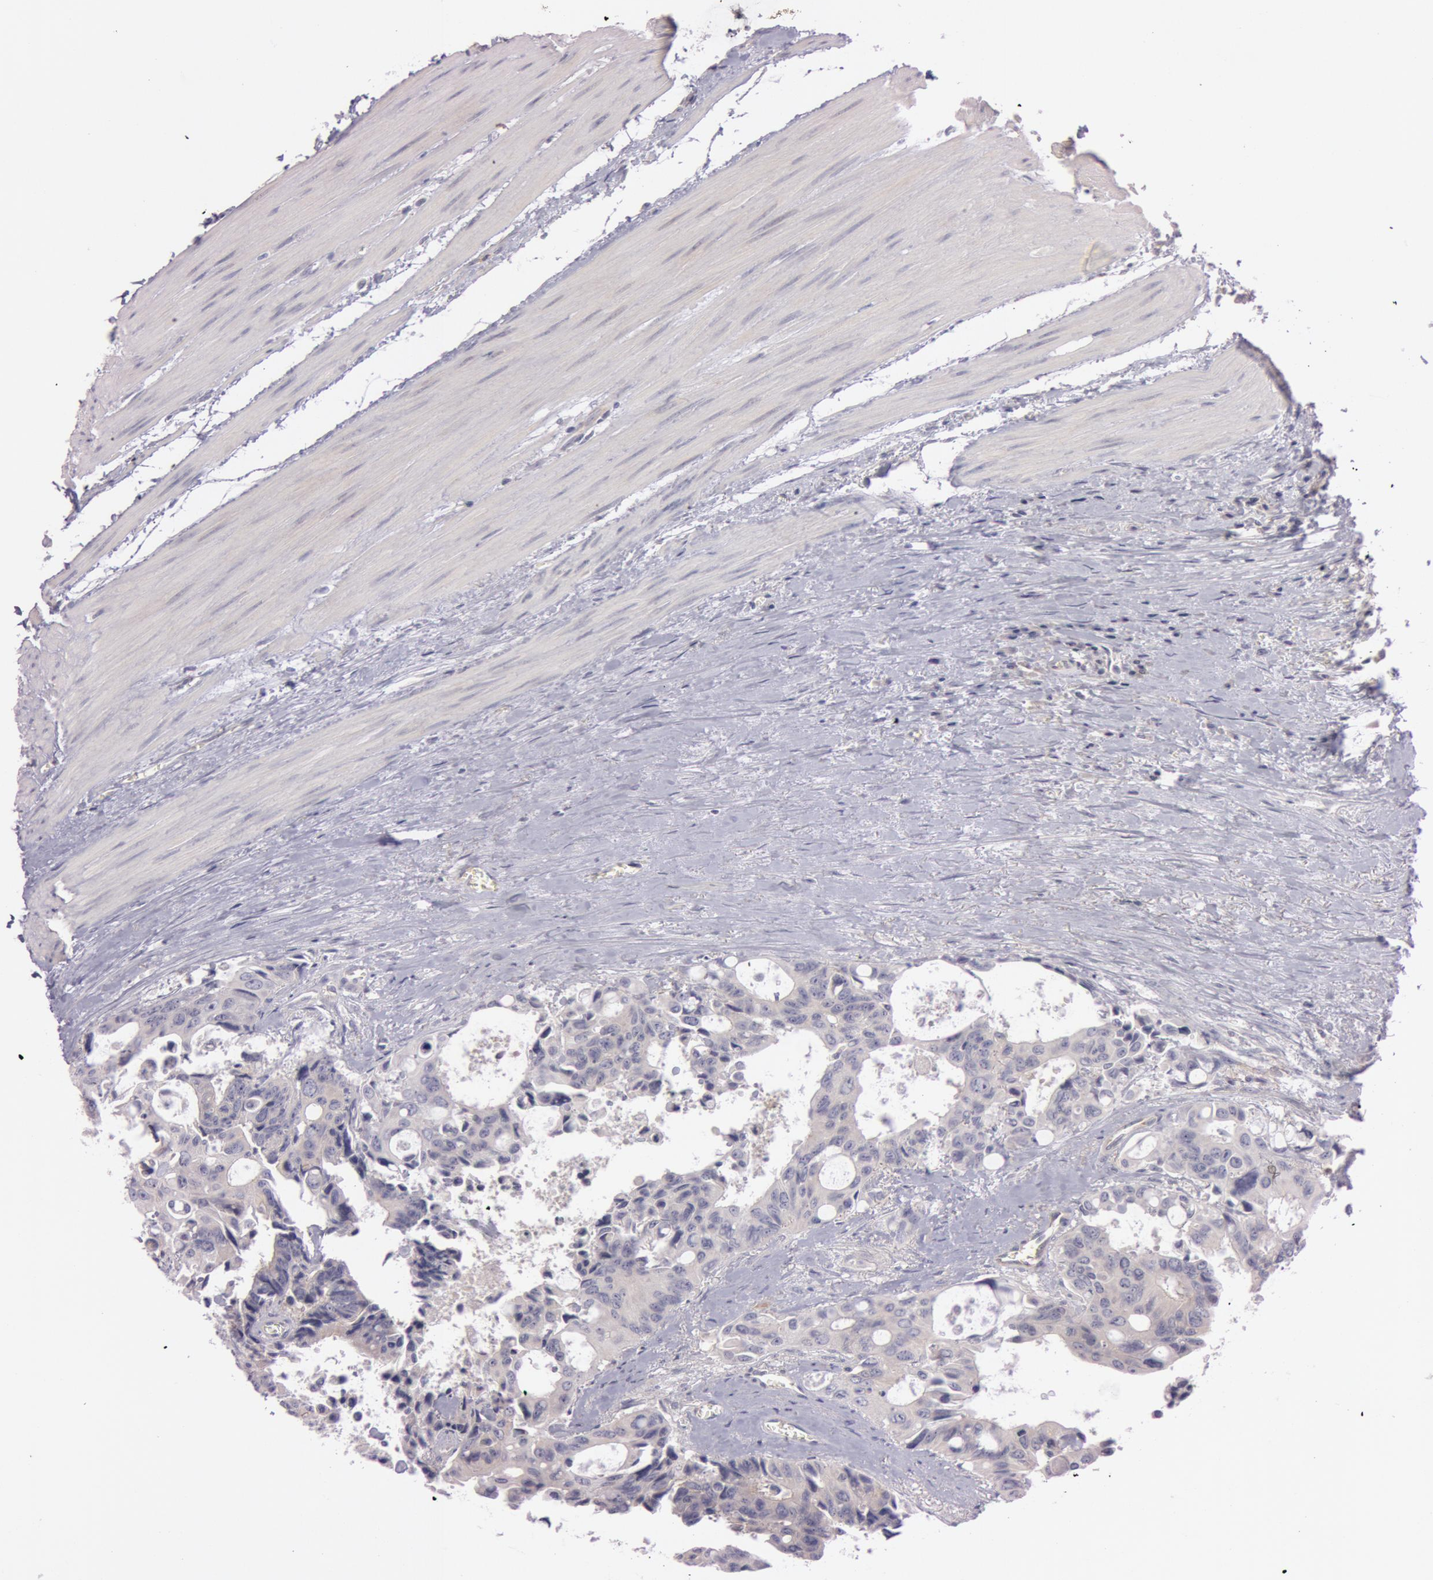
{"staining": {"intensity": "negative", "quantity": "none", "location": "none"}, "tissue": "colorectal cancer", "cell_type": "Tumor cells", "image_type": "cancer", "snomed": [{"axis": "morphology", "description": "Adenocarcinoma, NOS"}, {"axis": "topography", "description": "Rectum"}], "caption": "Human colorectal adenocarcinoma stained for a protein using immunohistochemistry displays no staining in tumor cells.", "gene": "RALGAPA1", "patient": {"sex": "male", "age": 76}}